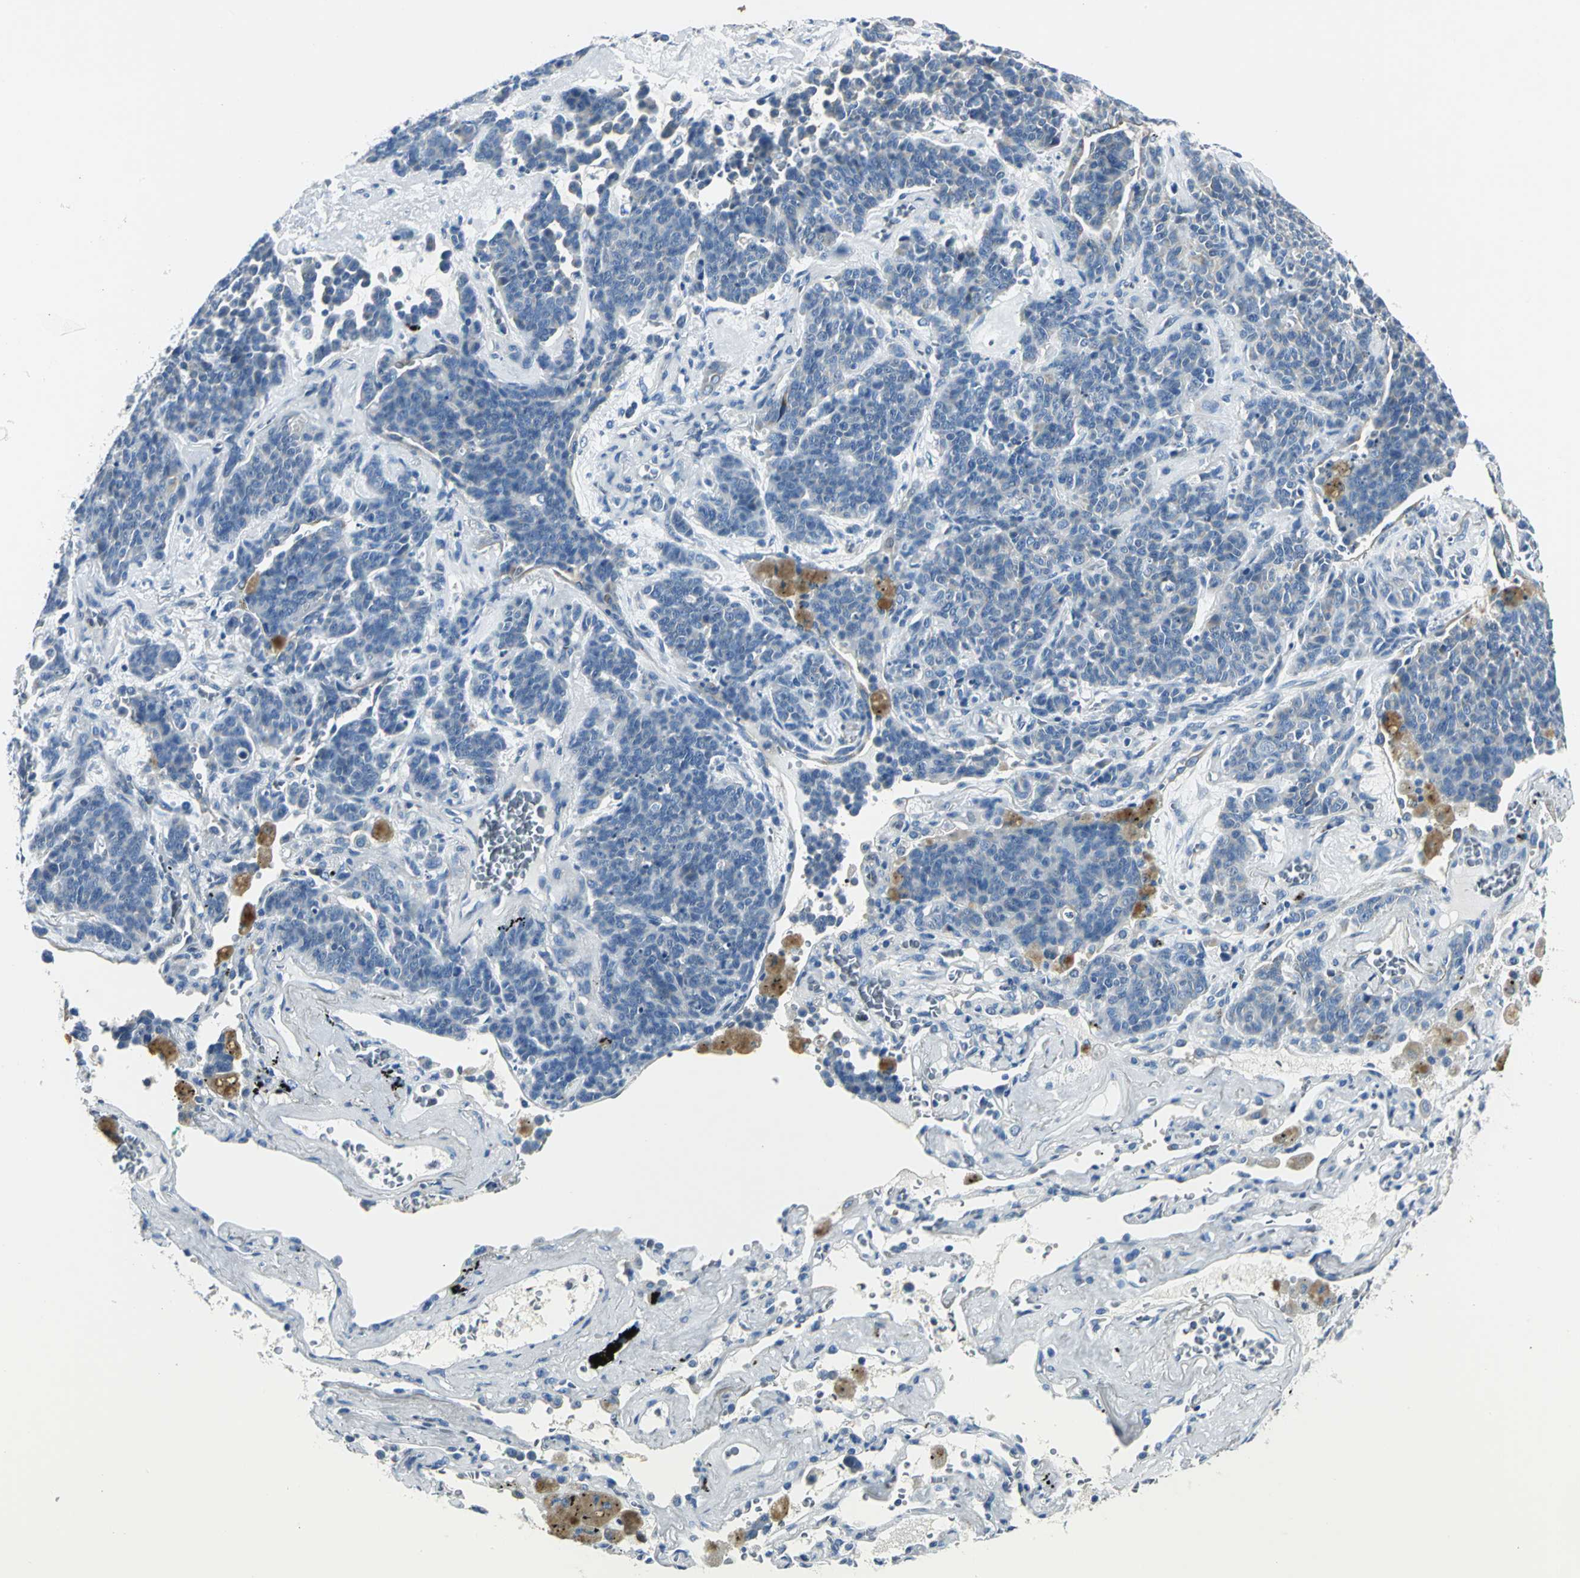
{"staining": {"intensity": "negative", "quantity": "none", "location": "none"}, "tissue": "lung cancer", "cell_type": "Tumor cells", "image_type": "cancer", "snomed": [{"axis": "morphology", "description": "Neoplasm, malignant, NOS"}, {"axis": "topography", "description": "Lung"}], "caption": "Immunohistochemistry (IHC) of human lung cancer (neoplasm (malignant)) displays no expression in tumor cells.", "gene": "B3GNT2", "patient": {"sex": "female", "age": 58}}